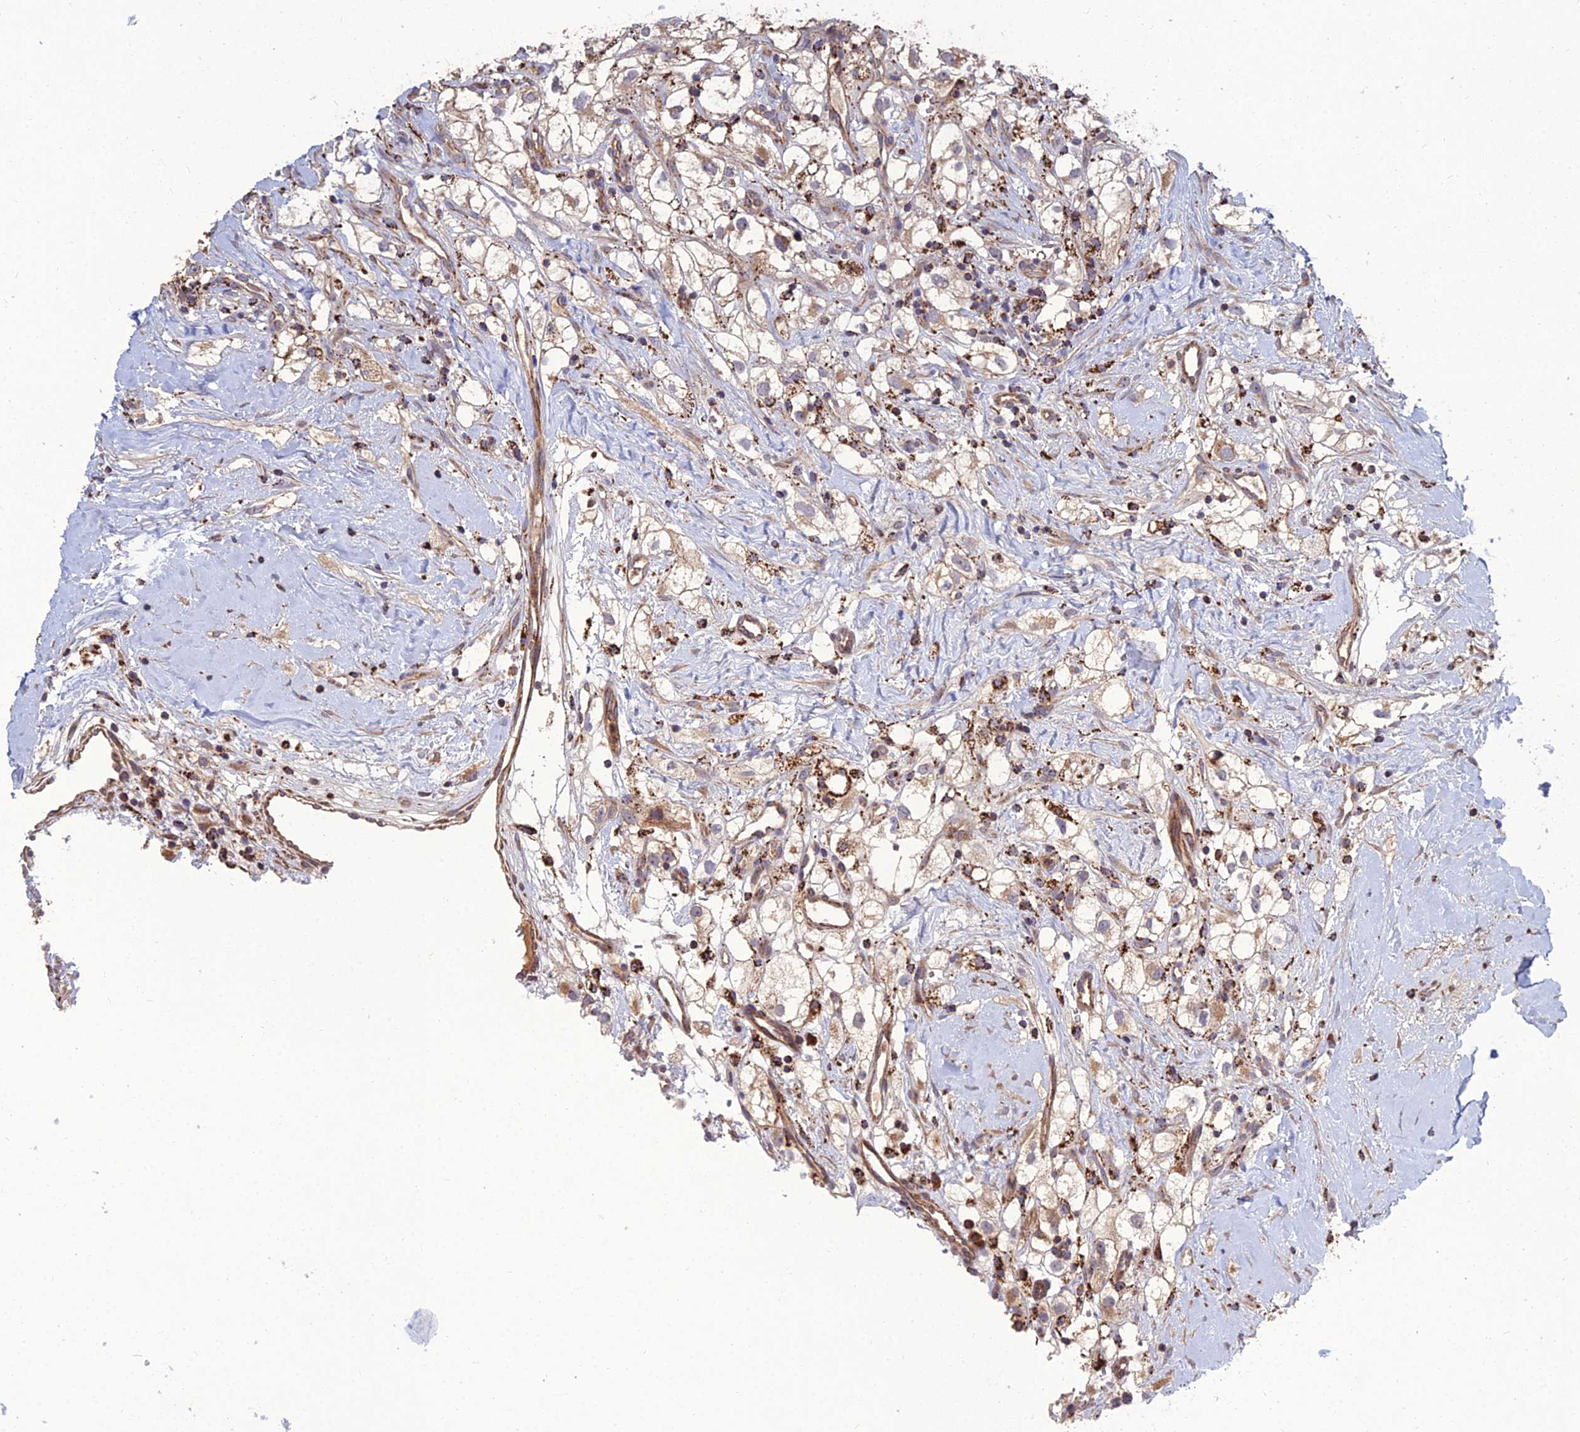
{"staining": {"intensity": "weak", "quantity": "<25%", "location": "cytoplasmic/membranous"}, "tissue": "renal cancer", "cell_type": "Tumor cells", "image_type": "cancer", "snomed": [{"axis": "morphology", "description": "Adenocarcinoma, NOS"}, {"axis": "topography", "description": "Kidney"}], "caption": "A histopathology image of renal adenocarcinoma stained for a protein displays no brown staining in tumor cells.", "gene": "RIC8B", "patient": {"sex": "male", "age": 59}}